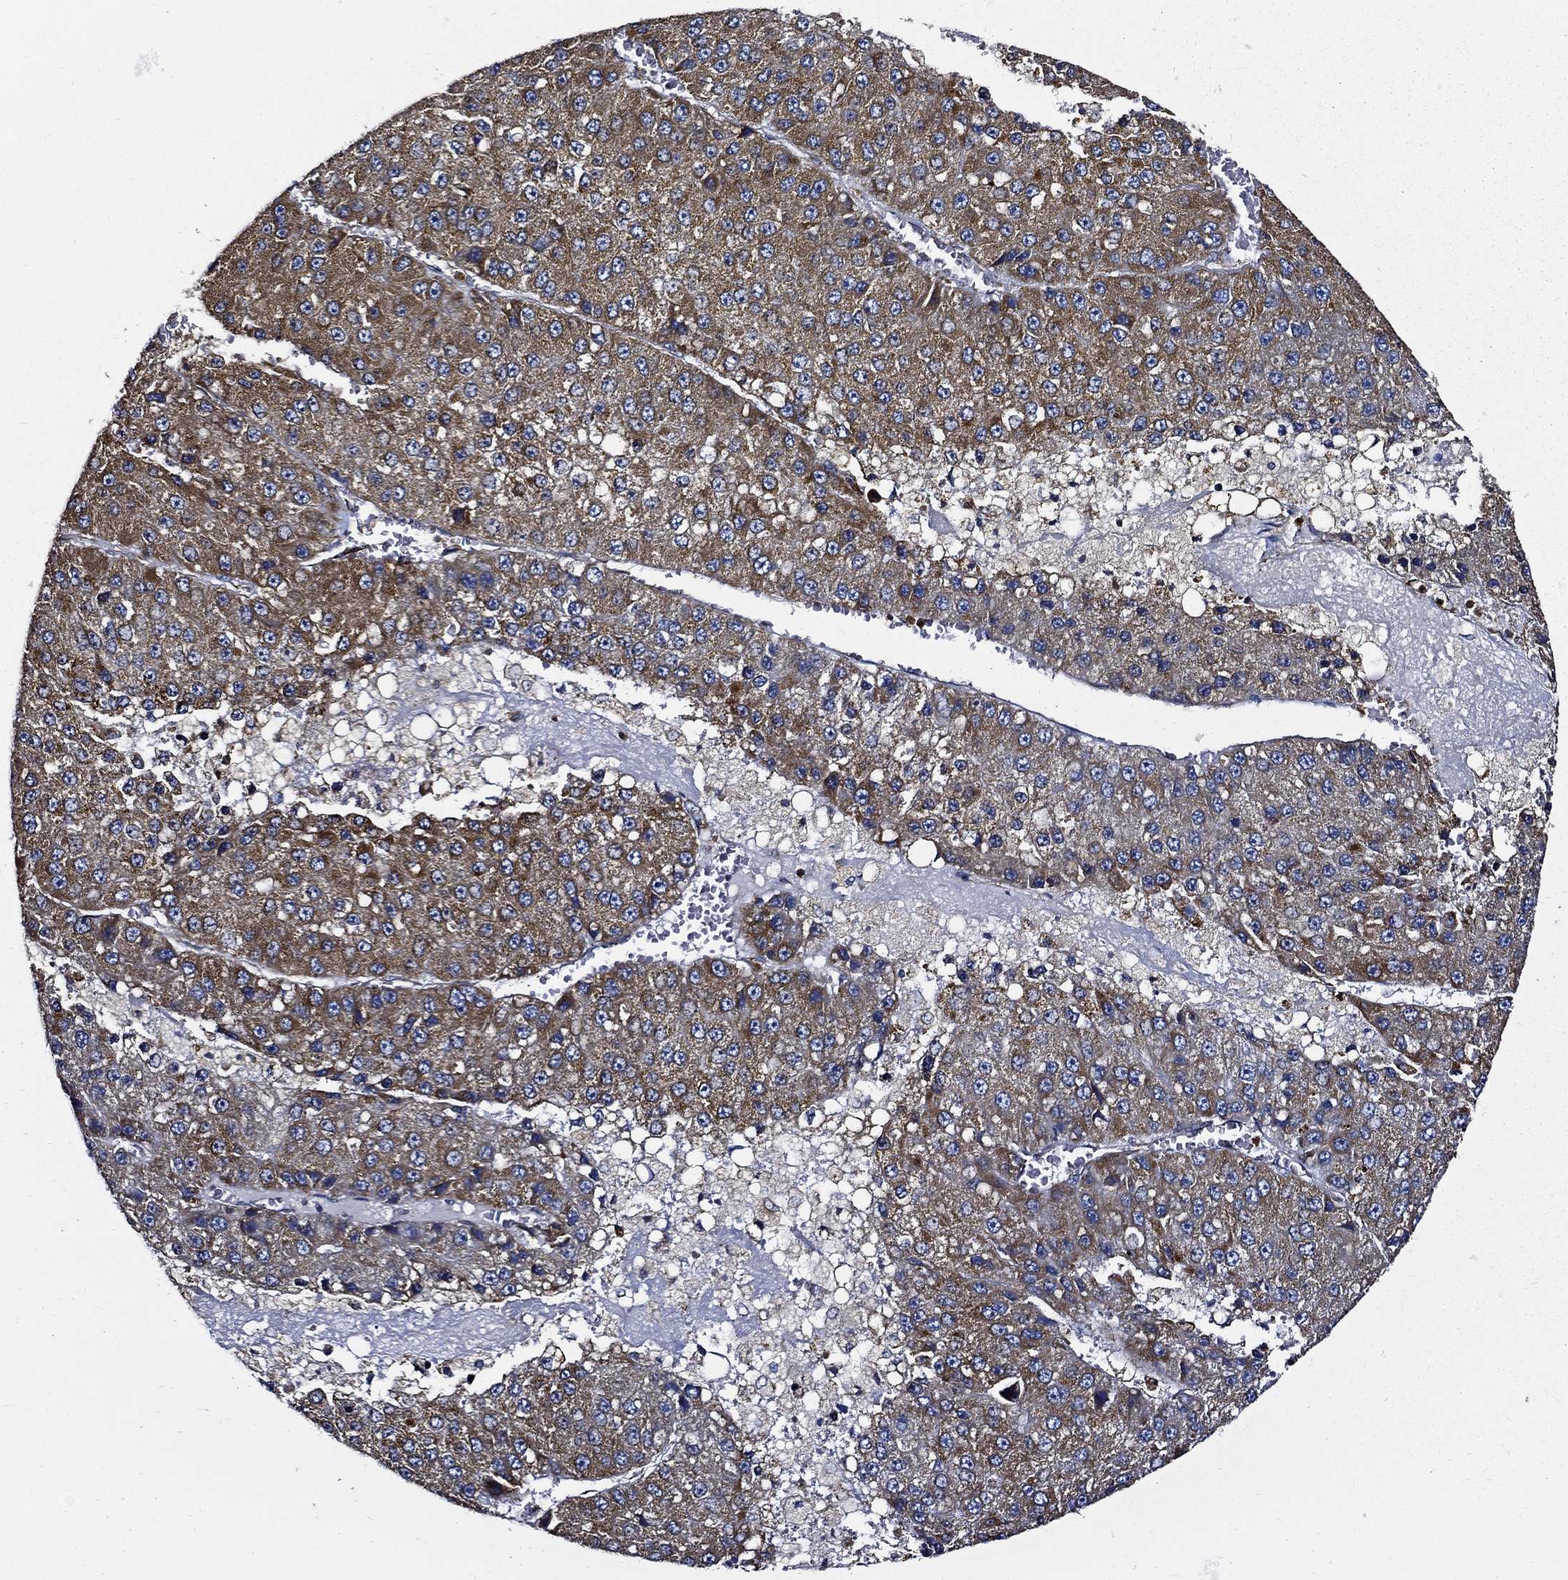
{"staining": {"intensity": "moderate", "quantity": ">75%", "location": "cytoplasmic/membranous"}, "tissue": "liver cancer", "cell_type": "Tumor cells", "image_type": "cancer", "snomed": [{"axis": "morphology", "description": "Carcinoma, Hepatocellular, NOS"}, {"axis": "topography", "description": "Liver"}], "caption": "DAB (3,3'-diaminobenzidine) immunohistochemical staining of liver cancer (hepatocellular carcinoma) exhibits moderate cytoplasmic/membranous protein positivity in about >75% of tumor cells.", "gene": "PRDX4", "patient": {"sex": "female", "age": 73}}